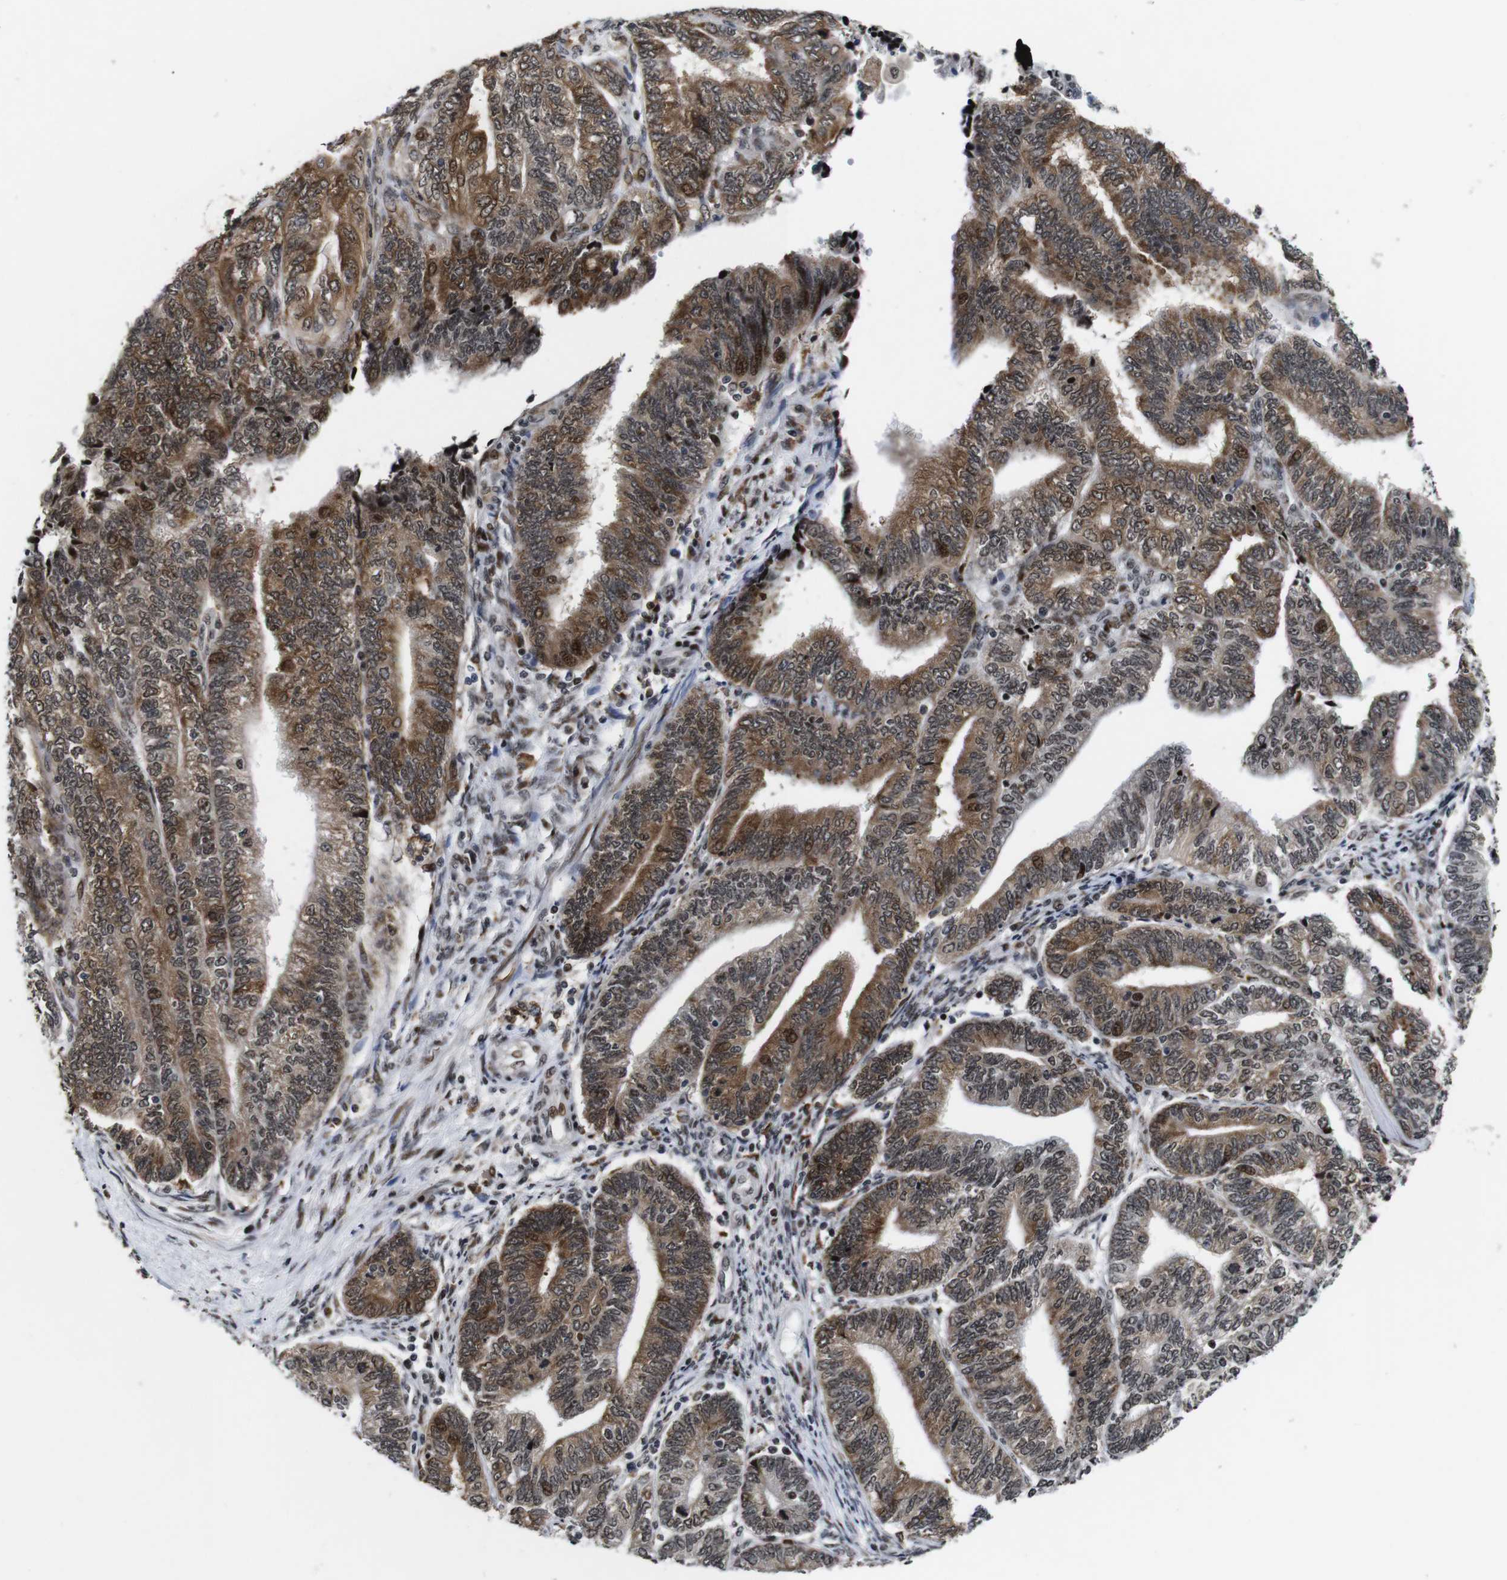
{"staining": {"intensity": "moderate", "quantity": ">75%", "location": "cytoplasmic/membranous,nuclear"}, "tissue": "endometrial cancer", "cell_type": "Tumor cells", "image_type": "cancer", "snomed": [{"axis": "morphology", "description": "Adenocarcinoma, NOS"}, {"axis": "topography", "description": "Uterus"}, {"axis": "topography", "description": "Endometrium"}], "caption": "Immunohistochemical staining of human adenocarcinoma (endometrial) exhibits medium levels of moderate cytoplasmic/membranous and nuclear expression in approximately >75% of tumor cells.", "gene": "EIF4G1", "patient": {"sex": "female", "age": 70}}